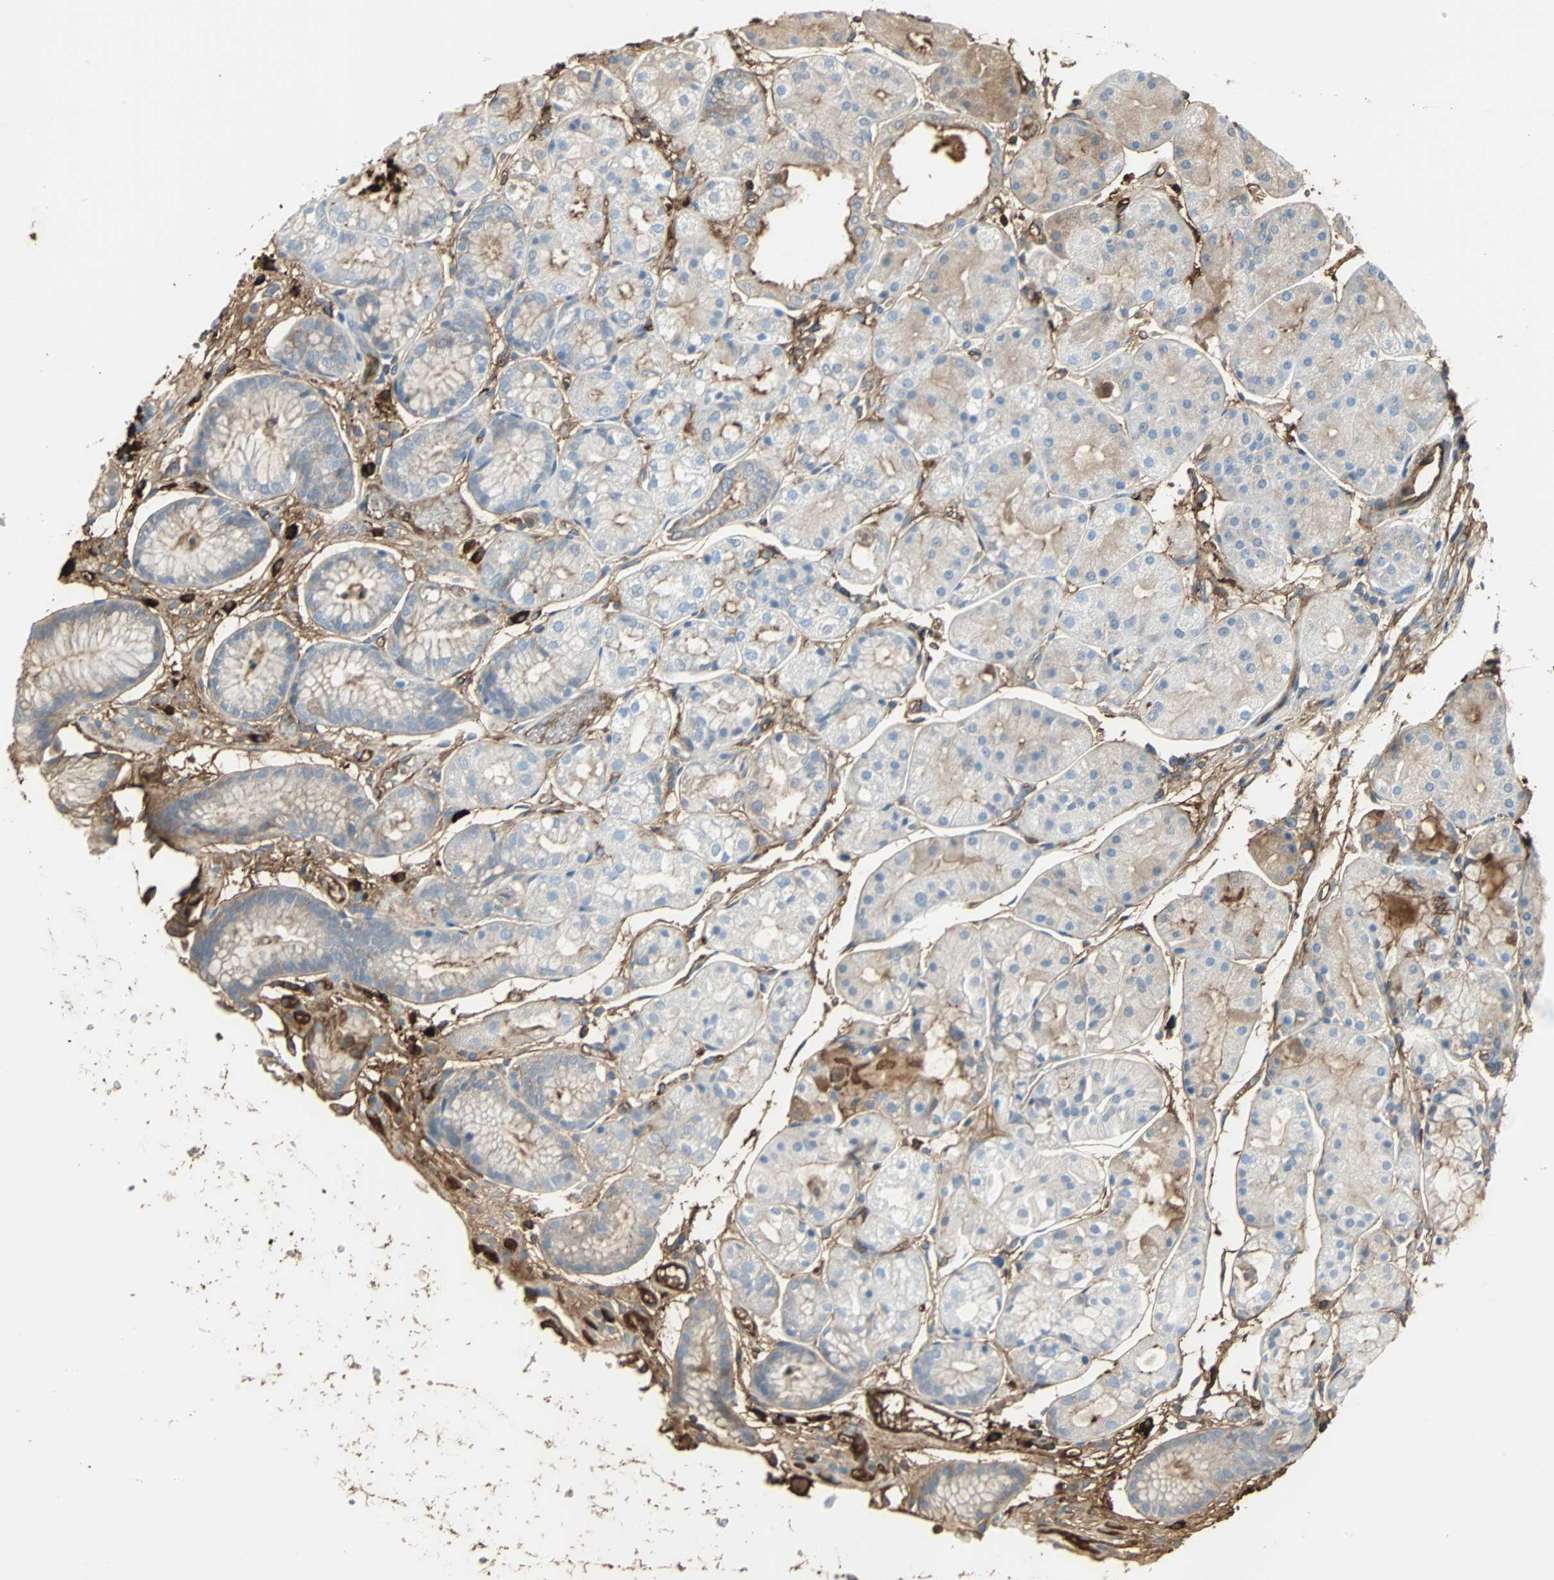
{"staining": {"intensity": "weak", "quantity": "25%-75%", "location": "cytoplasmic/membranous"}, "tissue": "stomach", "cell_type": "Glandular cells", "image_type": "normal", "snomed": [{"axis": "morphology", "description": "Normal tissue, NOS"}, {"axis": "topography", "description": "Stomach, upper"}], "caption": "Immunohistochemistry histopathology image of benign stomach: human stomach stained using immunohistochemistry displays low levels of weak protein expression localized specifically in the cytoplasmic/membranous of glandular cells, appearing as a cytoplasmic/membranous brown color.", "gene": "IGHA1", "patient": {"sex": "male", "age": 72}}